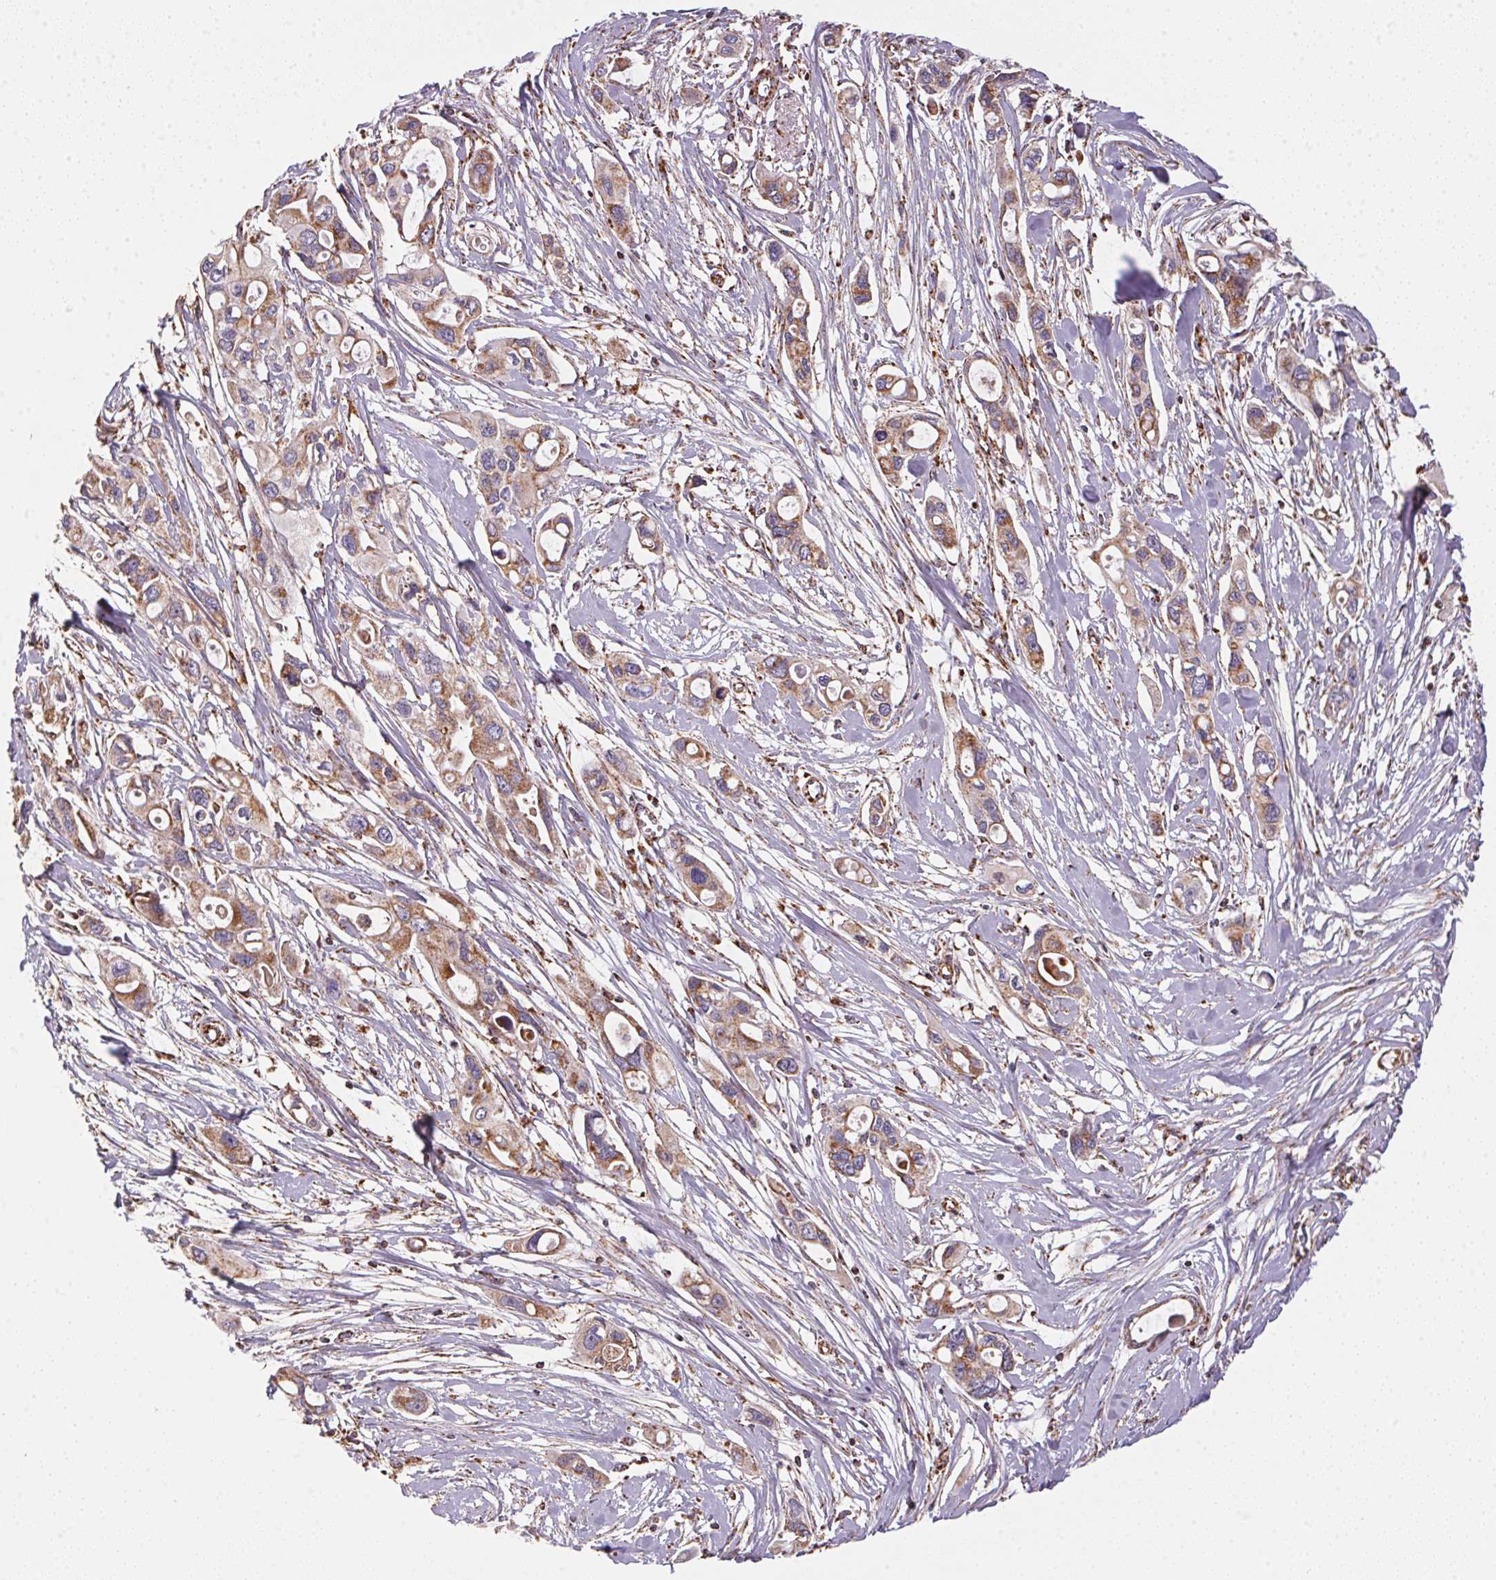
{"staining": {"intensity": "moderate", "quantity": ">75%", "location": "cytoplasmic/membranous"}, "tissue": "pancreatic cancer", "cell_type": "Tumor cells", "image_type": "cancer", "snomed": [{"axis": "morphology", "description": "Adenocarcinoma, NOS"}, {"axis": "topography", "description": "Pancreas"}], "caption": "Protein analysis of pancreatic cancer (adenocarcinoma) tissue exhibits moderate cytoplasmic/membranous staining in about >75% of tumor cells. The staining is performed using DAB brown chromogen to label protein expression. The nuclei are counter-stained blue using hematoxylin.", "gene": "NDUFS2", "patient": {"sex": "male", "age": 60}}